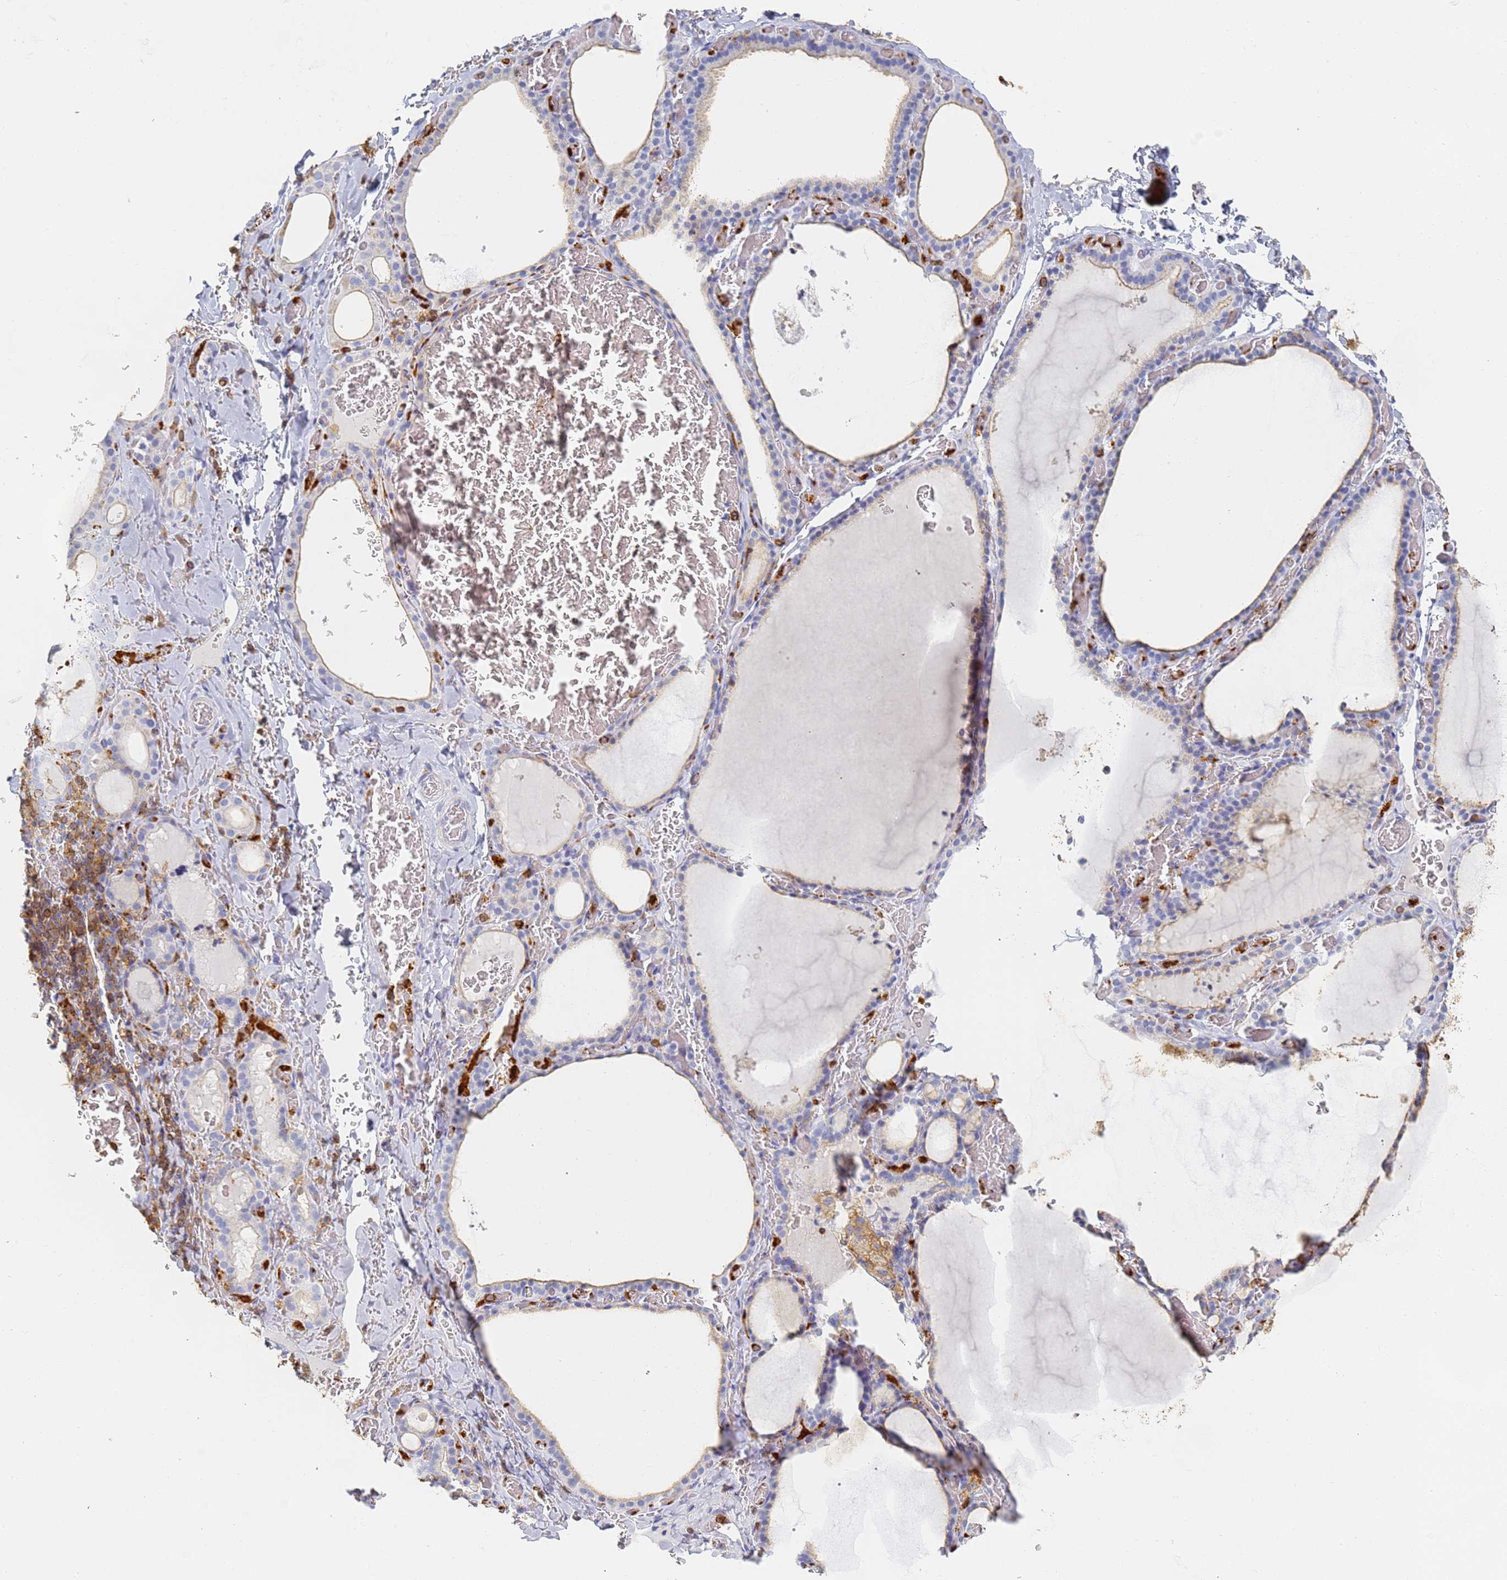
{"staining": {"intensity": "moderate", "quantity": "<25%", "location": "cytoplasmic/membranous"}, "tissue": "thyroid gland", "cell_type": "Glandular cells", "image_type": "normal", "snomed": [{"axis": "morphology", "description": "Normal tissue, NOS"}, {"axis": "topography", "description": "Thyroid gland"}], "caption": "This histopathology image shows IHC staining of unremarkable thyroid gland, with low moderate cytoplasmic/membranous positivity in approximately <25% of glandular cells.", "gene": "BIN2", "patient": {"sex": "female", "age": 39}}